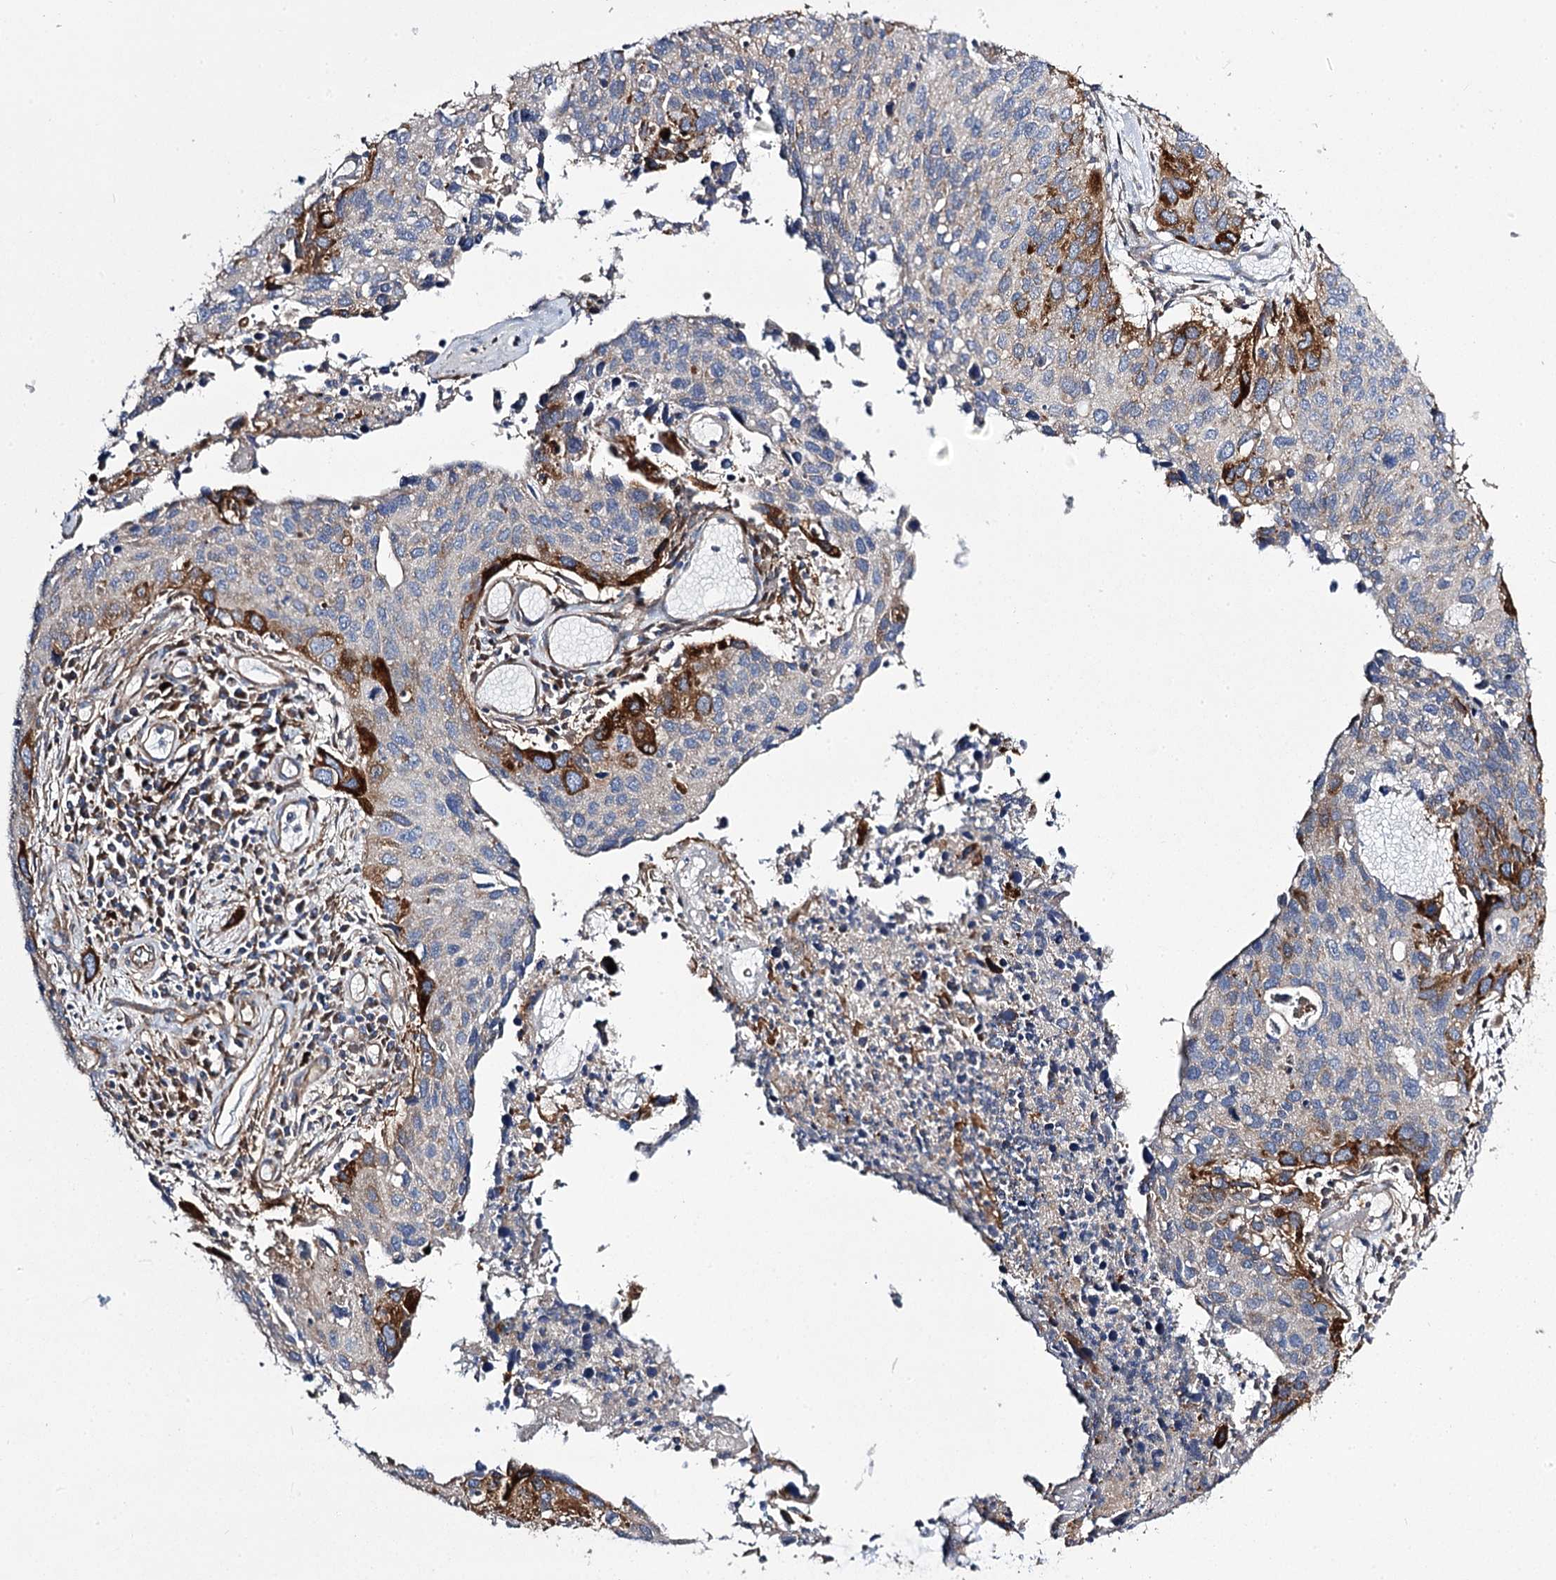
{"staining": {"intensity": "strong", "quantity": "<25%", "location": "cytoplasmic/membranous"}, "tissue": "cervical cancer", "cell_type": "Tumor cells", "image_type": "cancer", "snomed": [{"axis": "morphology", "description": "Squamous cell carcinoma, NOS"}, {"axis": "topography", "description": "Cervix"}], "caption": "Cervical cancer (squamous cell carcinoma) stained with a brown dye reveals strong cytoplasmic/membranous positive staining in about <25% of tumor cells.", "gene": "RMDN2", "patient": {"sex": "female", "age": 55}}